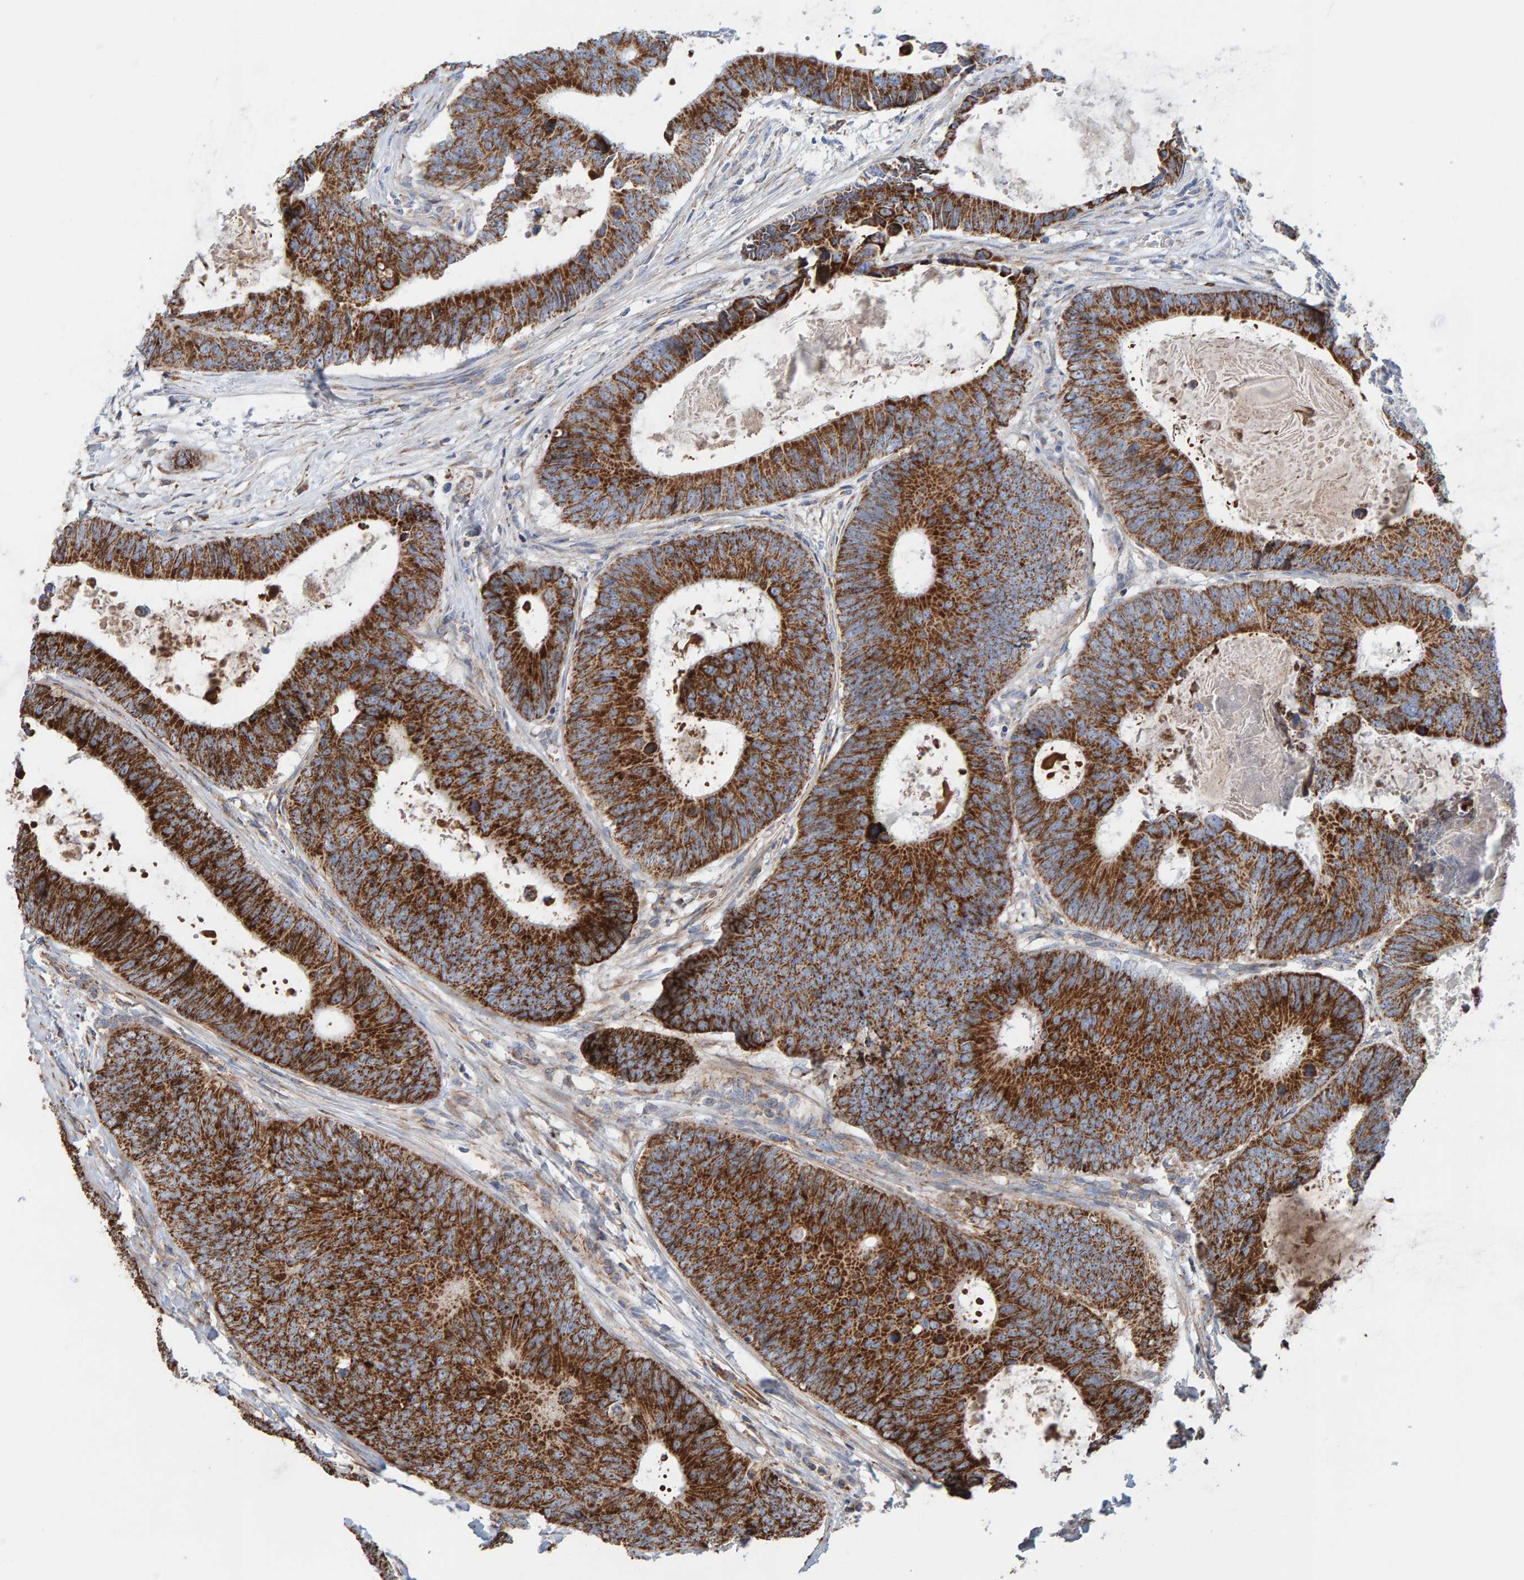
{"staining": {"intensity": "strong", "quantity": ">75%", "location": "cytoplasmic/membranous"}, "tissue": "colorectal cancer", "cell_type": "Tumor cells", "image_type": "cancer", "snomed": [{"axis": "morphology", "description": "Adenocarcinoma, NOS"}, {"axis": "topography", "description": "Colon"}], "caption": "Immunohistochemistry histopathology image of neoplastic tissue: colorectal cancer (adenocarcinoma) stained using immunohistochemistry (IHC) exhibits high levels of strong protein expression localized specifically in the cytoplasmic/membranous of tumor cells, appearing as a cytoplasmic/membranous brown color.", "gene": "MRPL45", "patient": {"sex": "male", "age": 56}}